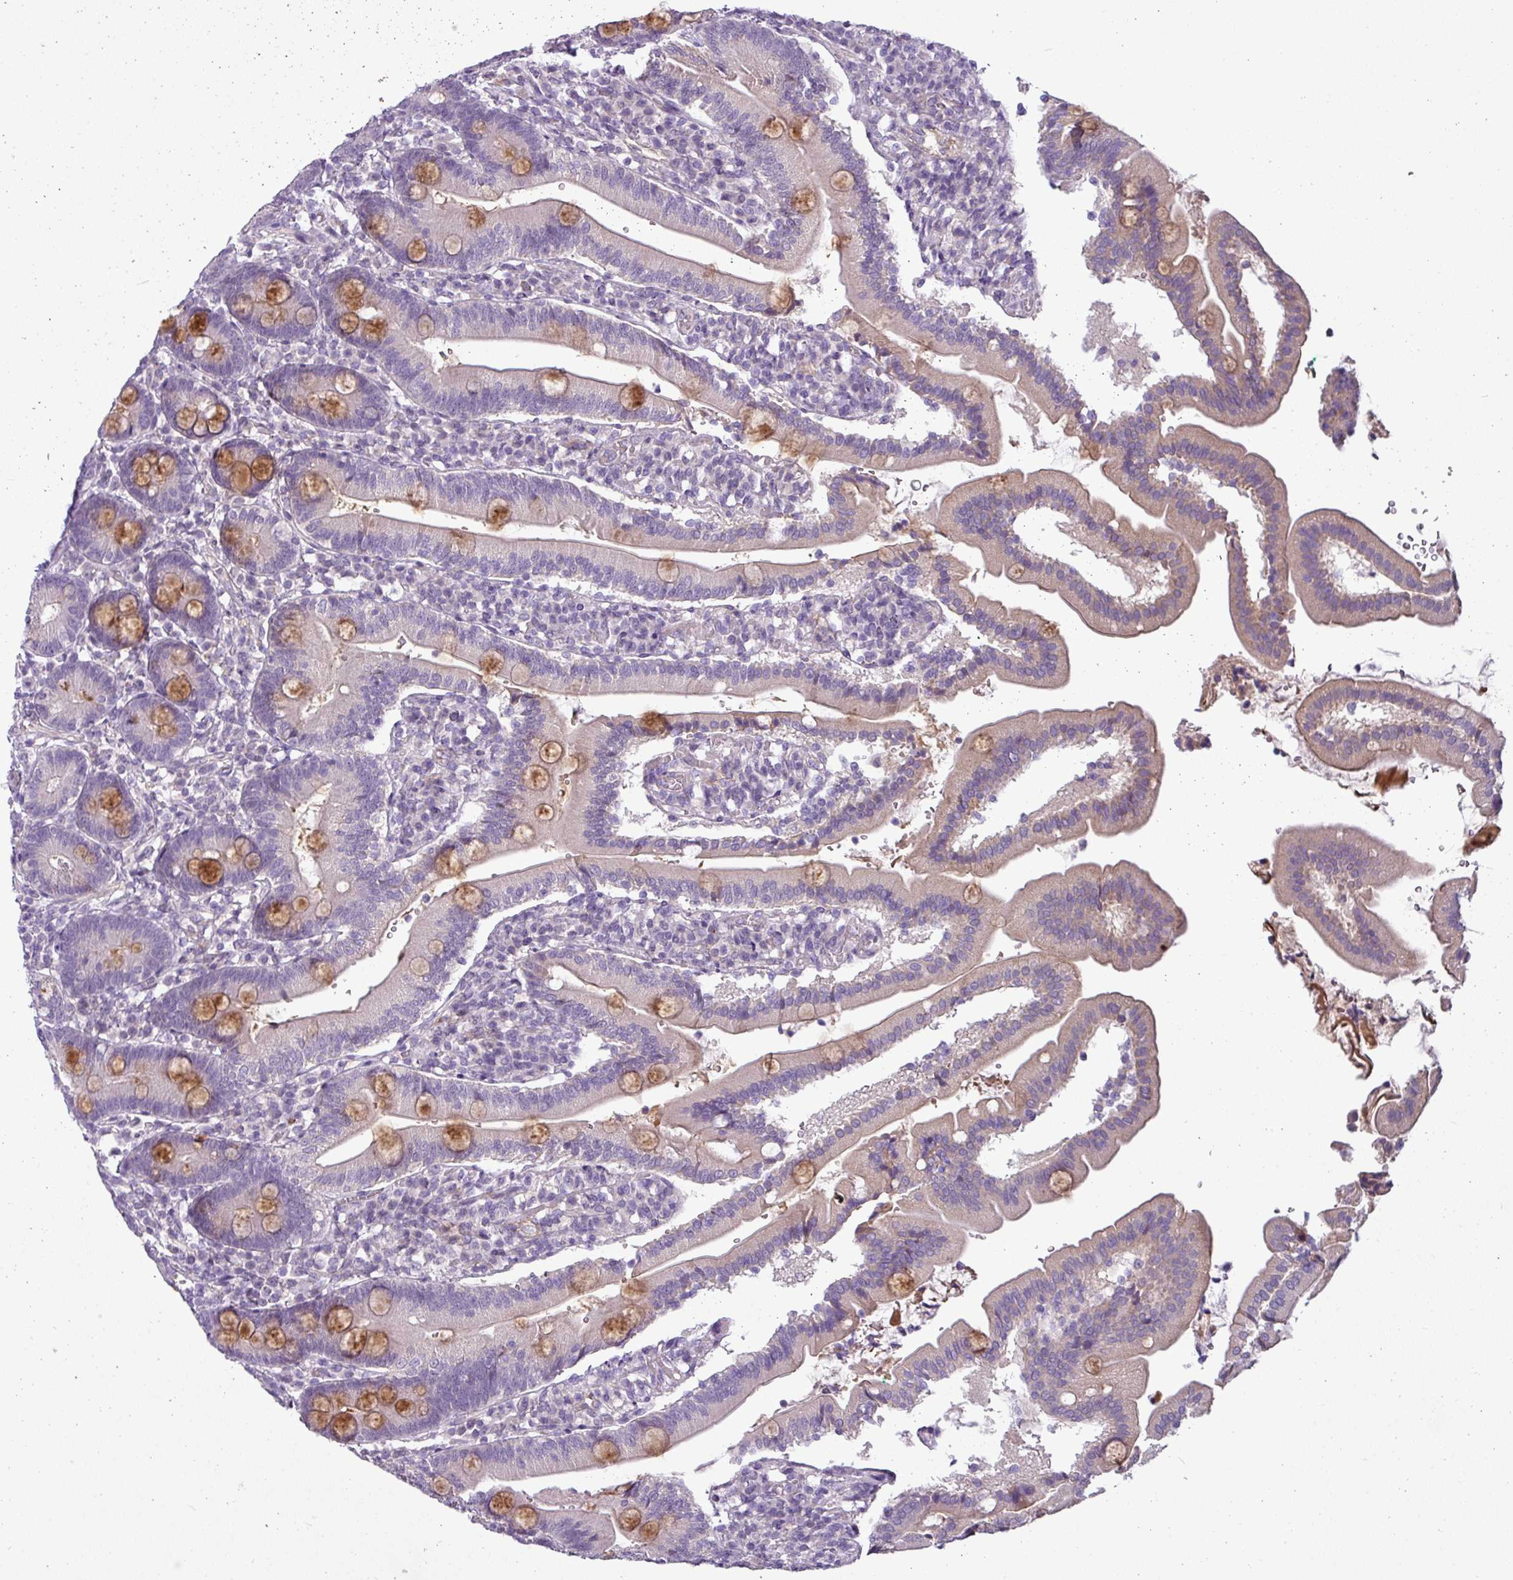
{"staining": {"intensity": "moderate", "quantity": "25%-75%", "location": "cytoplasmic/membranous"}, "tissue": "duodenum", "cell_type": "Glandular cells", "image_type": "normal", "snomed": [{"axis": "morphology", "description": "Normal tissue, NOS"}, {"axis": "topography", "description": "Duodenum"}], "caption": "Duodenum stained with DAB (3,3'-diaminobenzidine) IHC reveals medium levels of moderate cytoplasmic/membranous staining in about 25%-75% of glandular cells.", "gene": "TMEM178B", "patient": {"sex": "female", "age": 67}}